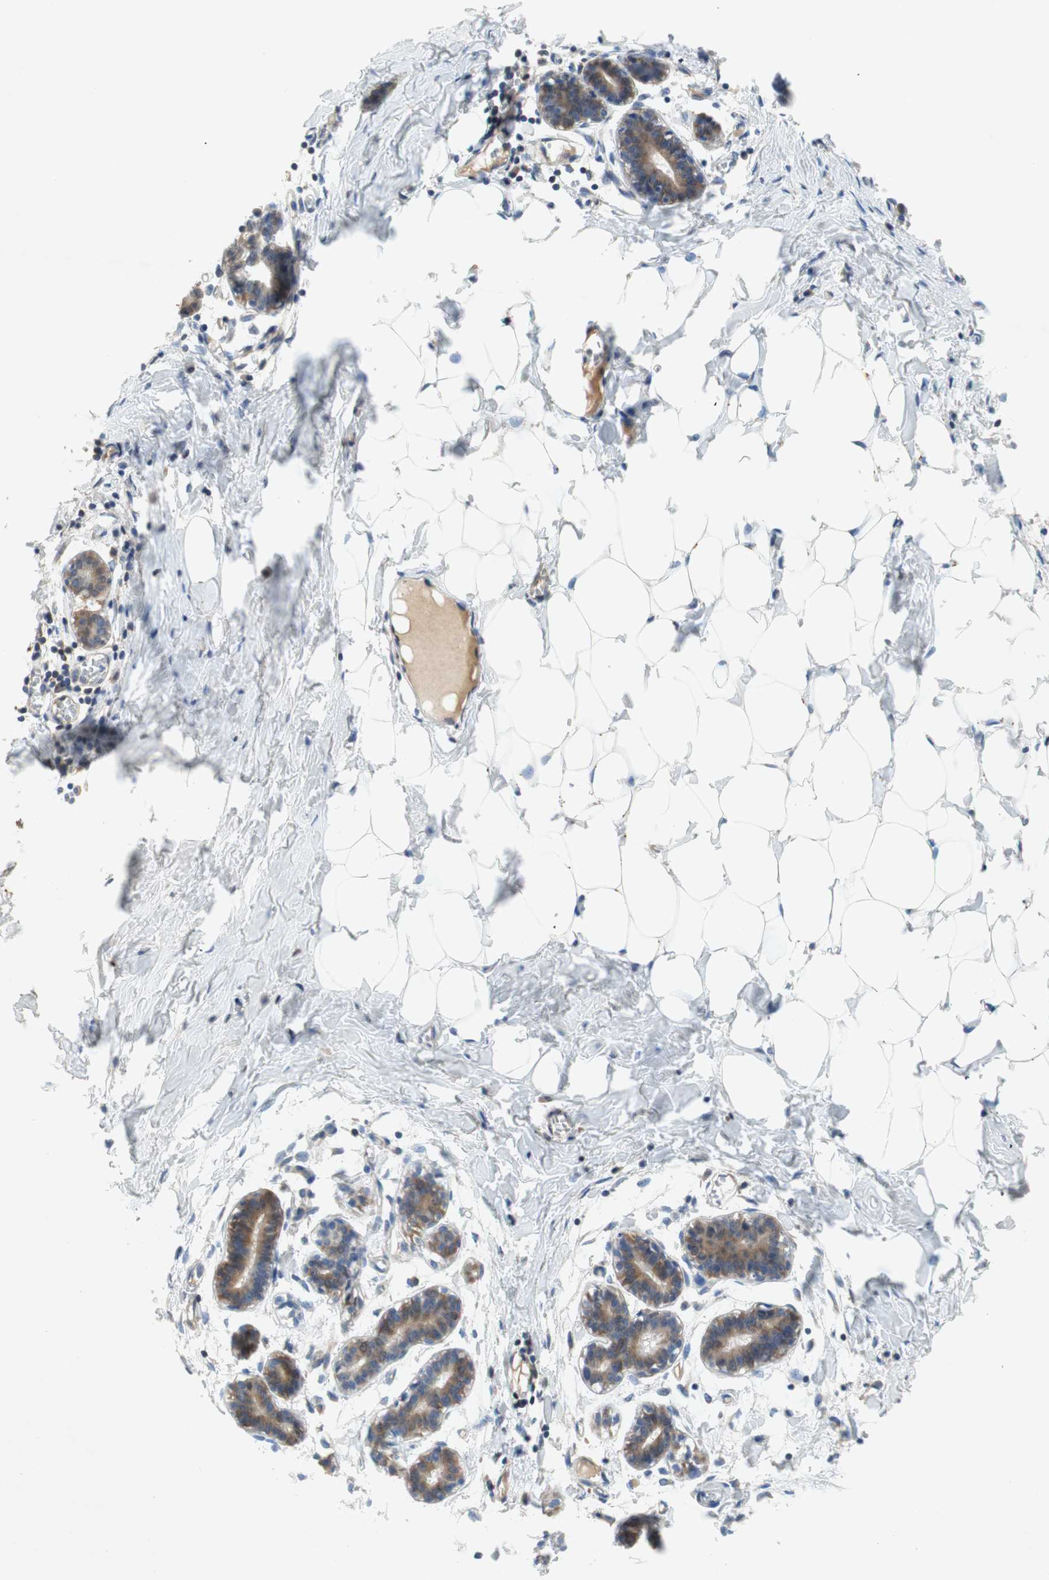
{"staining": {"intensity": "negative", "quantity": "none", "location": "none"}, "tissue": "breast", "cell_type": "Adipocytes", "image_type": "normal", "snomed": [{"axis": "morphology", "description": "Normal tissue, NOS"}, {"axis": "topography", "description": "Breast"}], "caption": "An immunohistochemistry (IHC) image of unremarkable breast is shown. There is no staining in adipocytes of breast.", "gene": "RELB", "patient": {"sex": "female", "age": 27}}